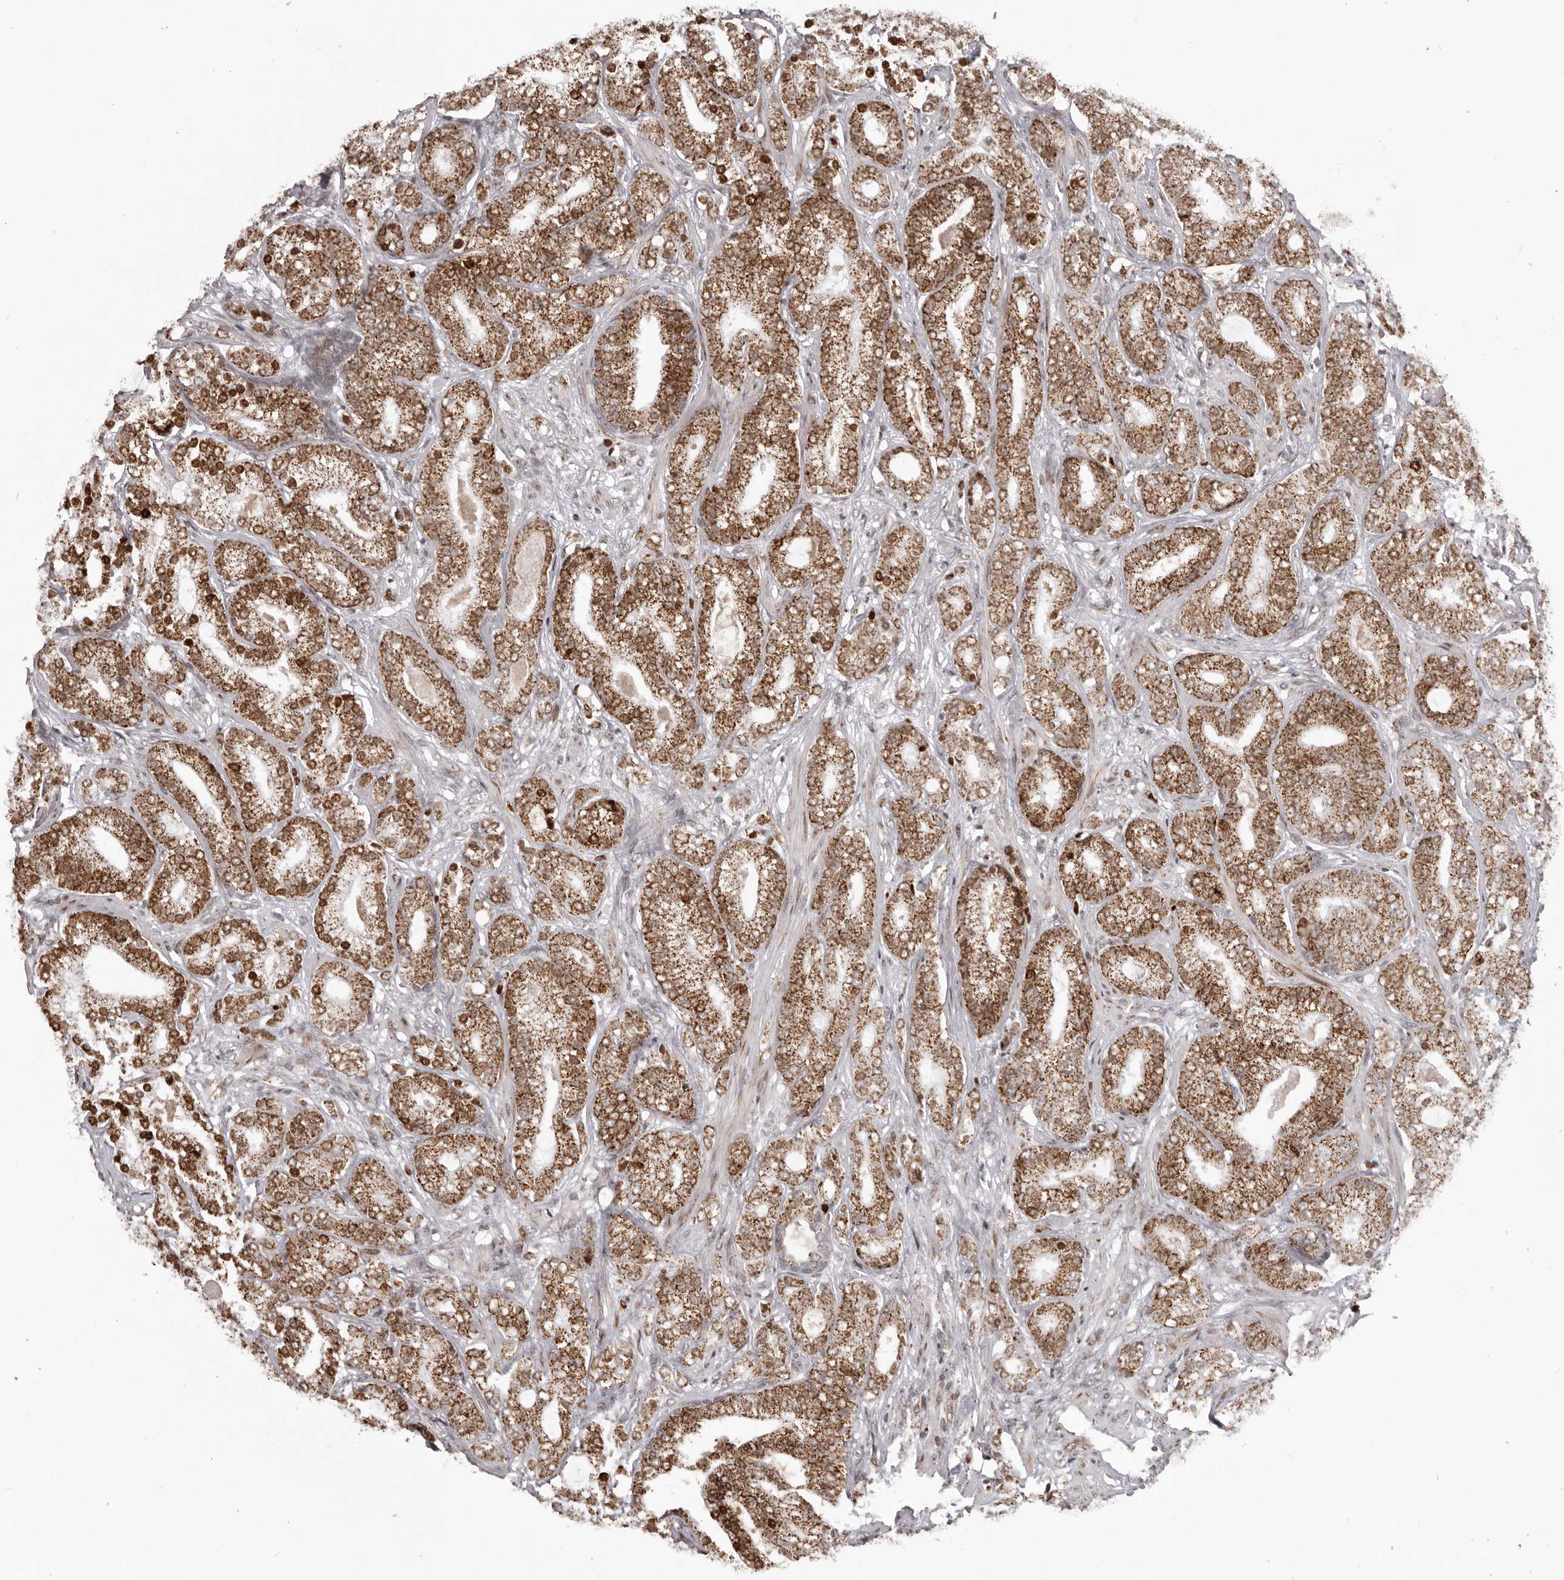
{"staining": {"intensity": "moderate", "quantity": ">75%", "location": "cytoplasmic/membranous"}, "tissue": "prostate cancer", "cell_type": "Tumor cells", "image_type": "cancer", "snomed": [{"axis": "morphology", "description": "Adenocarcinoma, High grade"}, {"axis": "topography", "description": "Prostate and seminal vesicle, NOS"}], "caption": "A micrograph showing moderate cytoplasmic/membranous staining in approximately >75% of tumor cells in prostate high-grade adenocarcinoma, as visualized by brown immunohistochemical staining.", "gene": "C17orf99", "patient": {"sex": "male", "age": 67}}